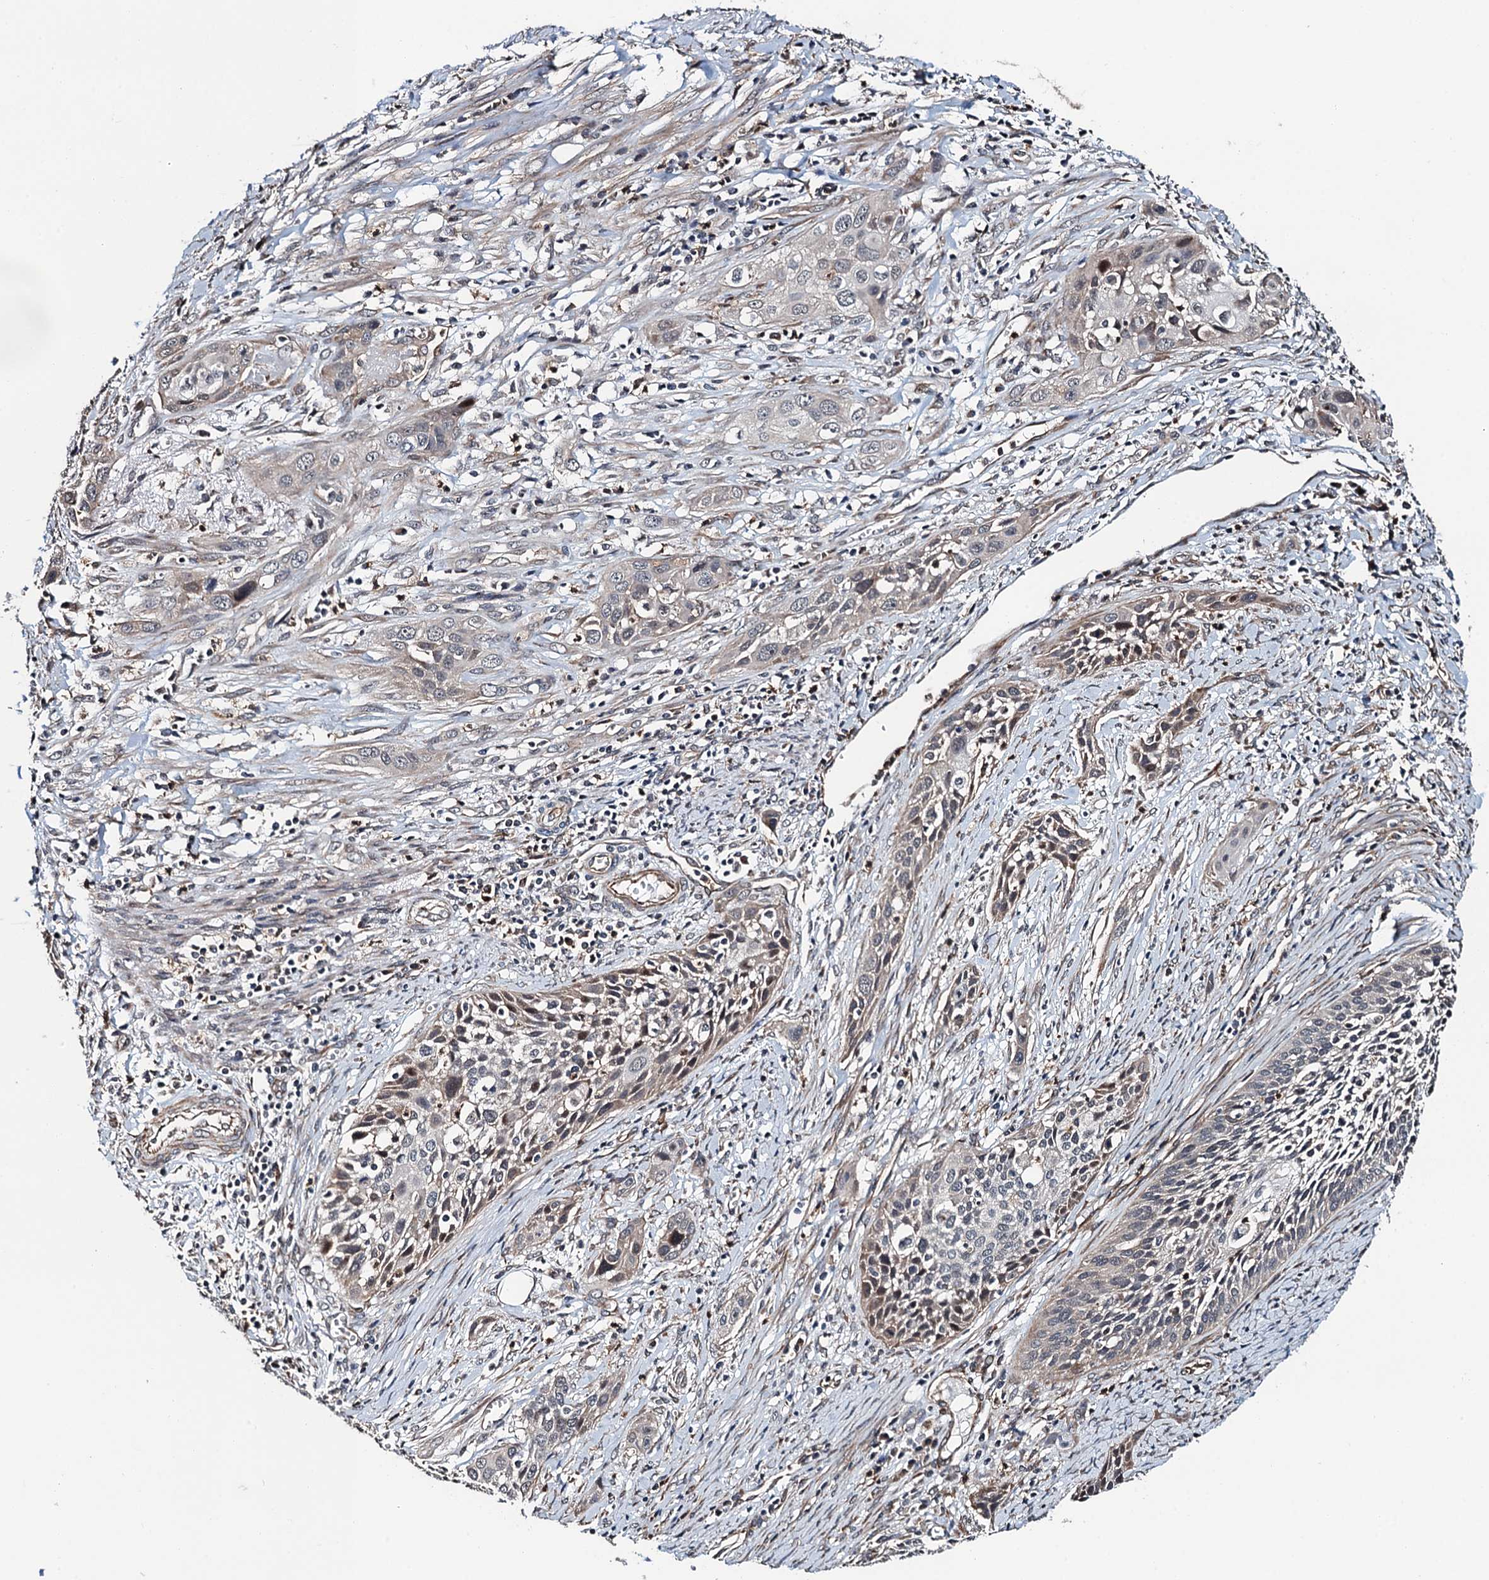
{"staining": {"intensity": "weak", "quantity": "<25%", "location": "cytoplasmic/membranous"}, "tissue": "cervical cancer", "cell_type": "Tumor cells", "image_type": "cancer", "snomed": [{"axis": "morphology", "description": "Squamous cell carcinoma, NOS"}, {"axis": "topography", "description": "Cervix"}], "caption": "The micrograph displays no staining of tumor cells in squamous cell carcinoma (cervical).", "gene": "WHAMM", "patient": {"sex": "female", "age": 34}}